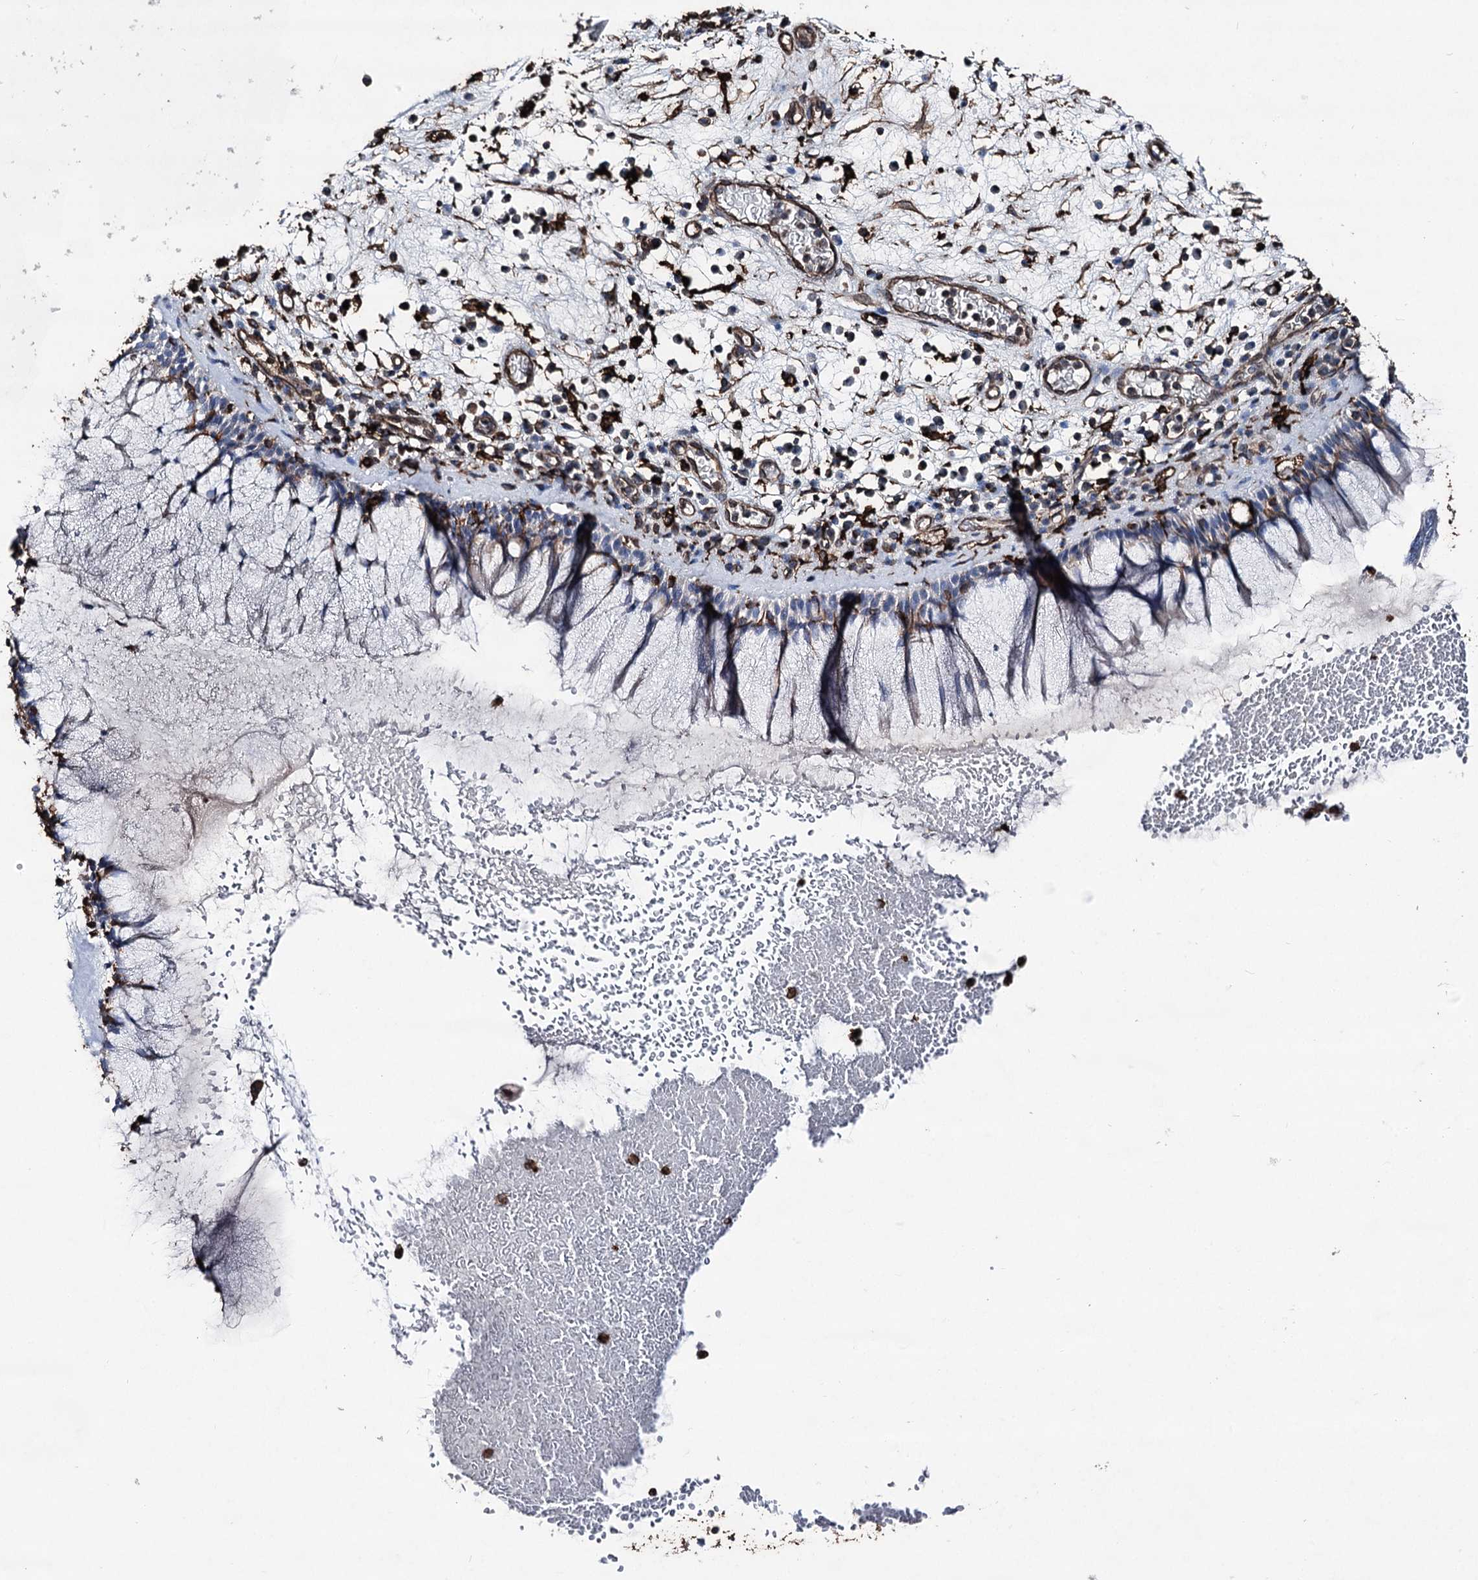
{"staining": {"intensity": "negative", "quantity": "none", "location": "none"}, "tissue": "nasopharynx", "cell_type": "Respiratory epithelial cells", "image_type": "normal", "snomed": [{"axis": "morphology", "description": "Normal tissue, NOS"}, {"axis": "morphology", "description": "Inflammation, NOS"}, {"axis": "topography", "description": "Nasopharynx"}], "caption": "A photomicrograph of human nasopharynx is negative for staining in respiratory epithelial cells. (DAB immunohistochemistry visualized using brightfield microscopy, high magnification).", "gene": "CLEC4M", "patient": {"sex": "male", "age": 70}}